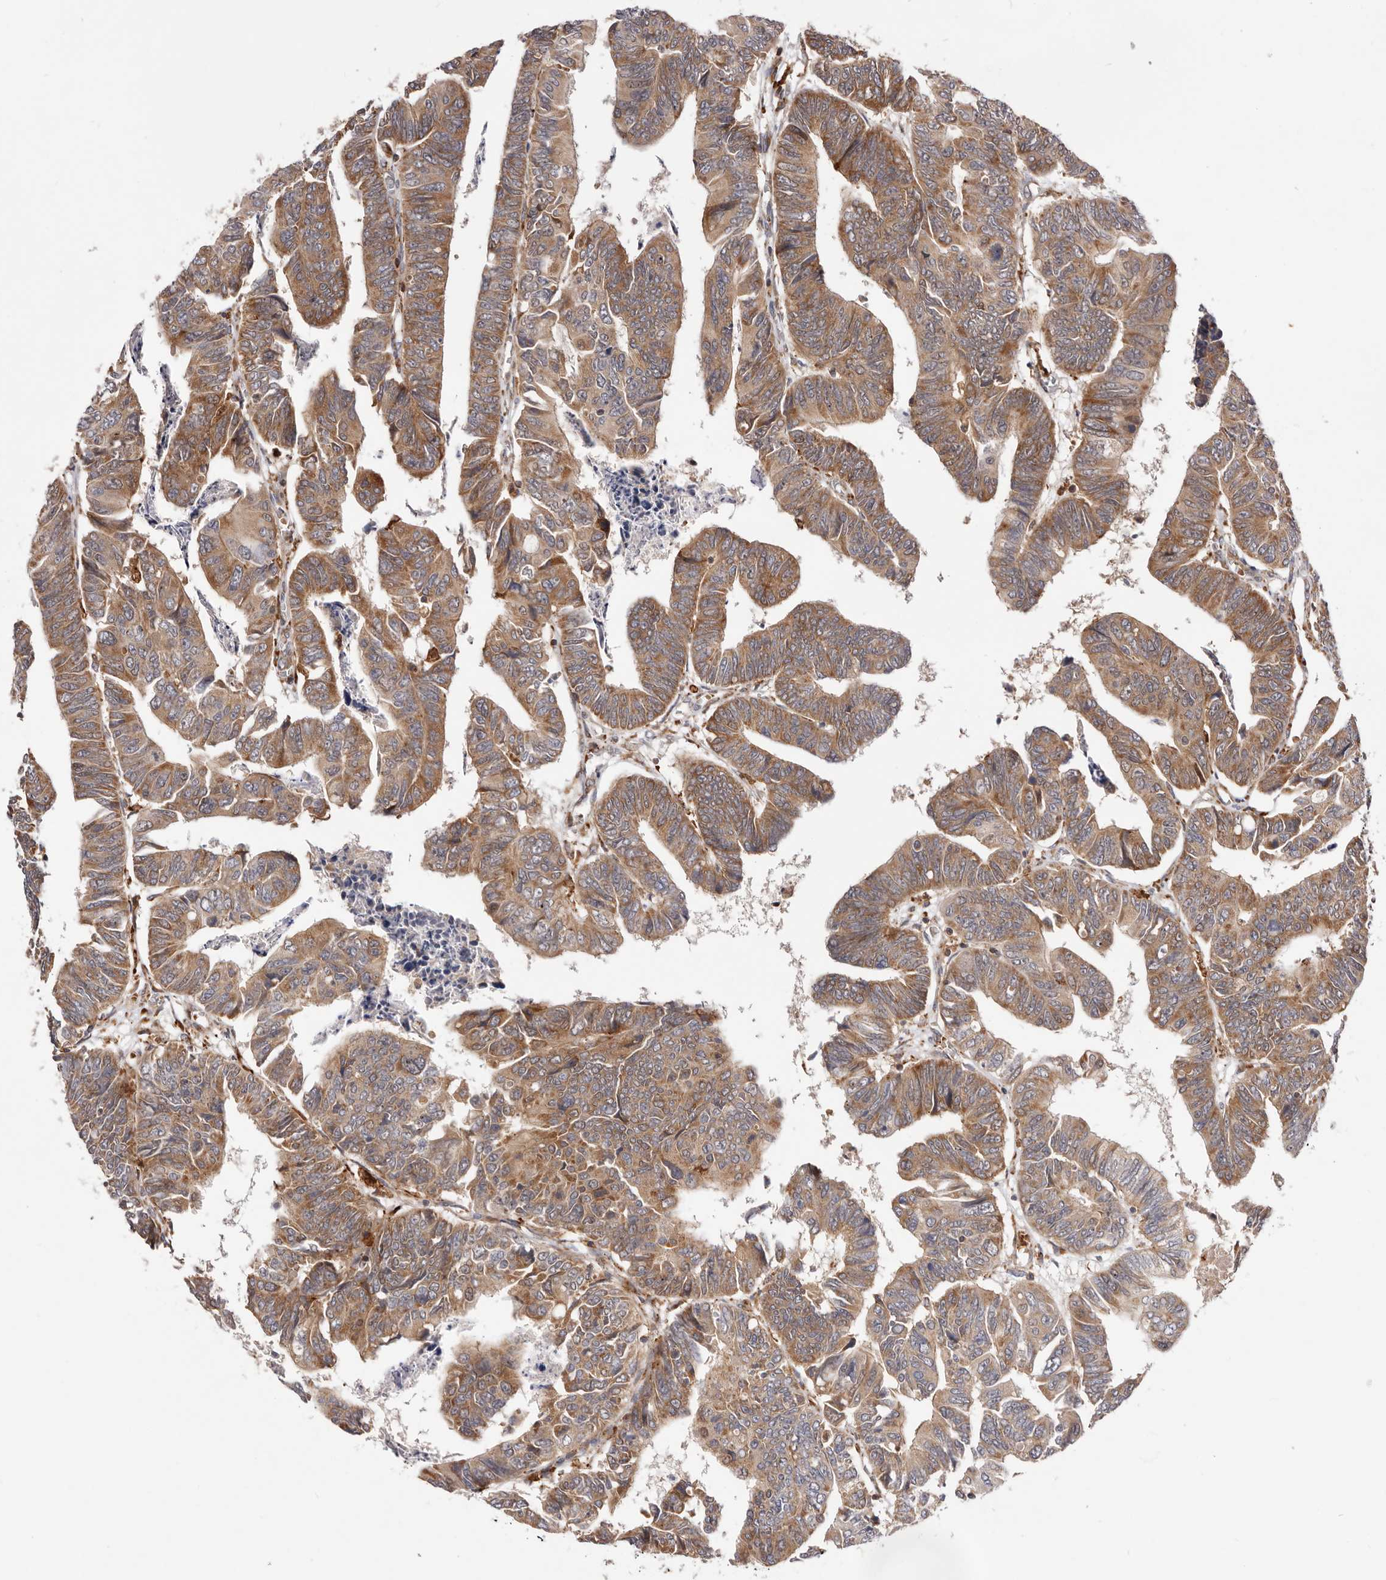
{"staining": {"intensity": "moderate", "quantity": ">75%", "location": "cytoplasmic/membranous"}, "tissue": "colorectal cancer", "cell_type": "Tumor cells", "image_type": "cancer", "snomed": [{"axis": "morphology", "description": "Adenocarcinoma, NOS"}, {"axis": "topography", "description": "Rectum"}], "caption": "This is an image of IHC staining of colorectal cancer, which shows moderate positivity in the cytoplasmic/membranous of tumor cells.", "gene": "RNF213", "patient": {"sex": "female", "age": 65}}